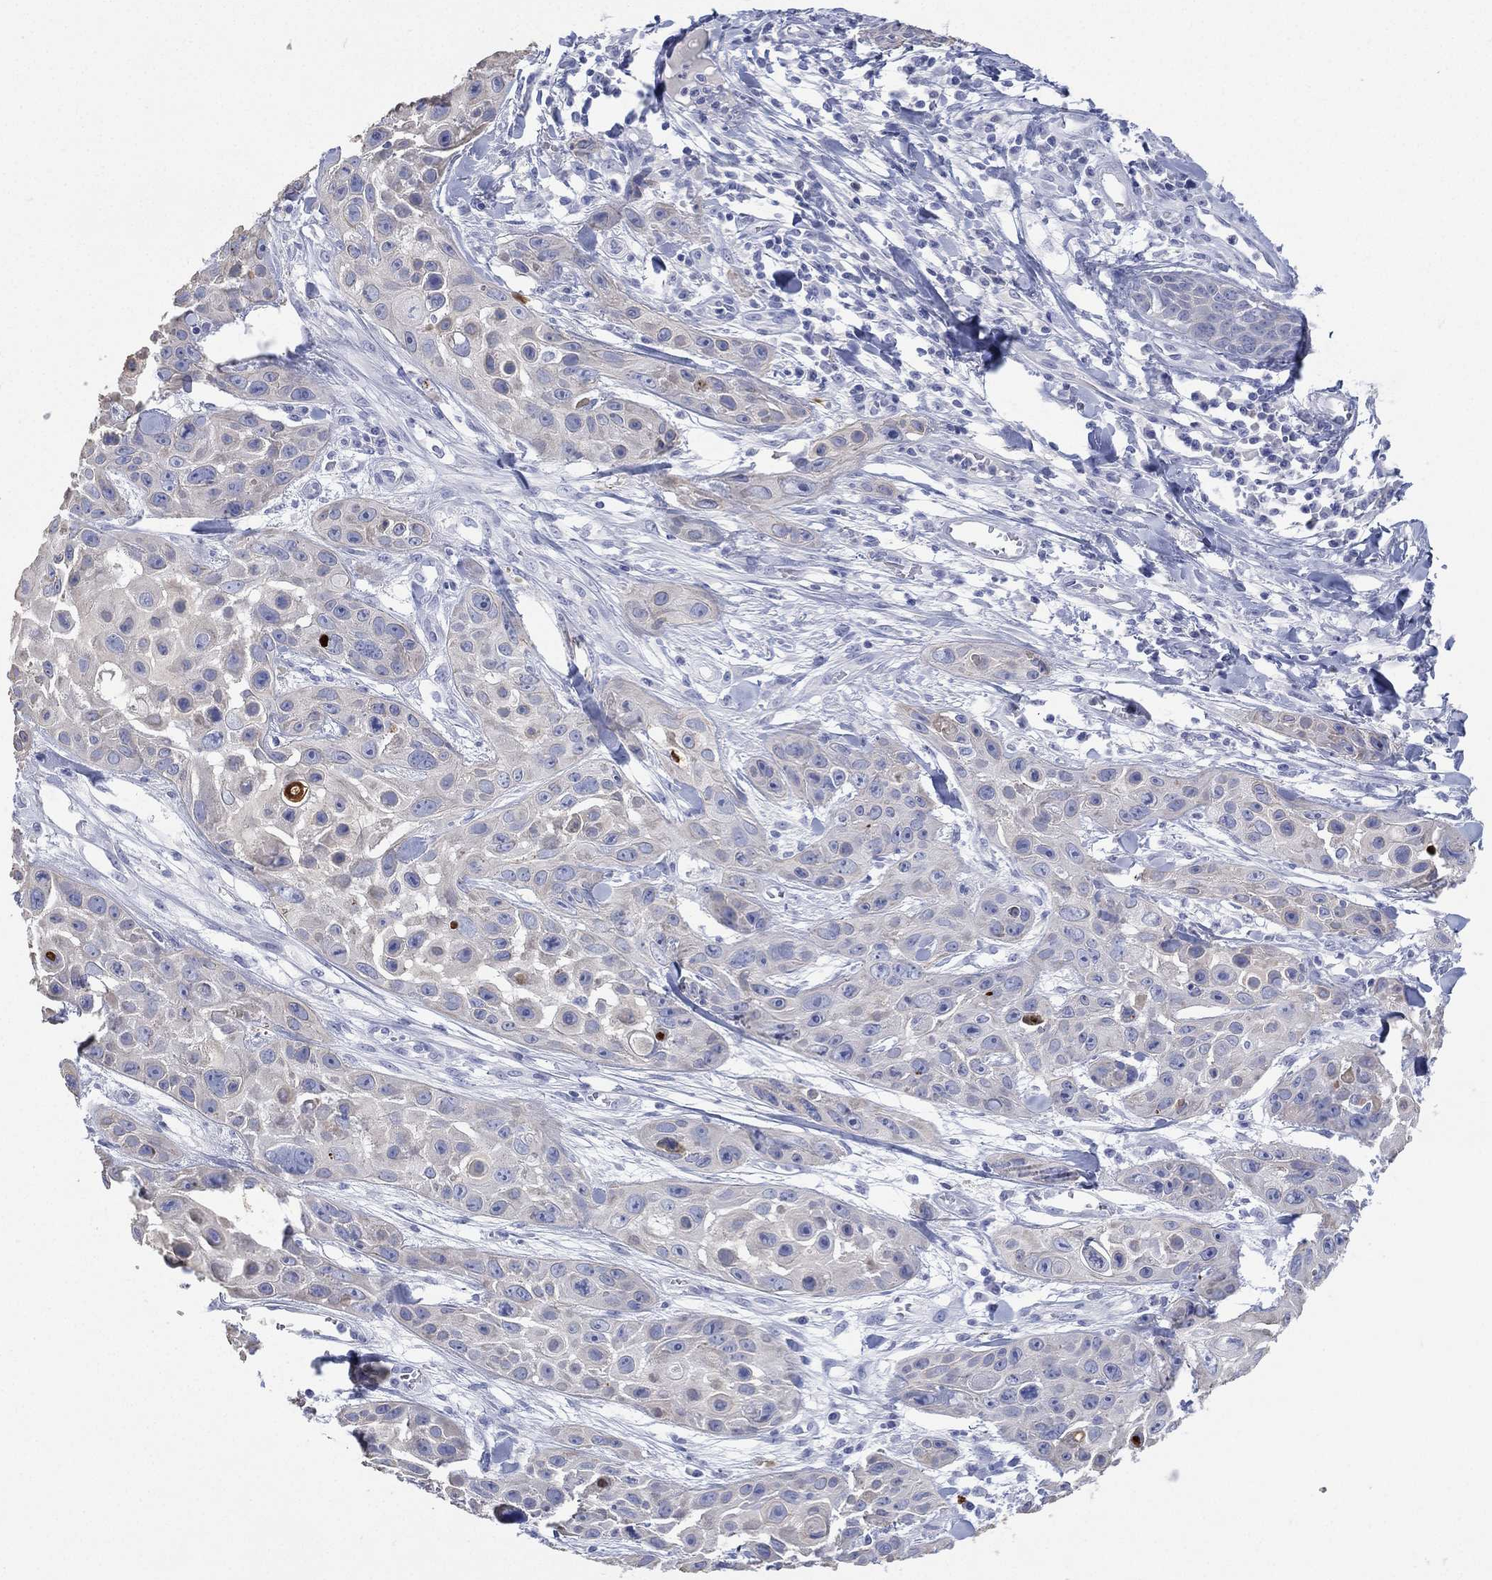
{"staining": {"intensity": "negative", "quantity": "none", "location": "none"}, "tissue": "skin cancer", "cell_type": "Tumor cells", "image_type": "cancer", "snomed": [{"axis": "morphology", "description": "Squamous cell carcinoma, NOS"}, {"axis": "topography", "description": "Skin"}, {"axis": "topography", "description": "Anal"}], "caption": "A high-resolution histopathology image shows immunohistochemistry staining of squamous cell carcinoma (skin), which exhibits no significant staining in tumor cells.", "gene": "FMO1", "patient": {"sex": "female", "age": 75}}